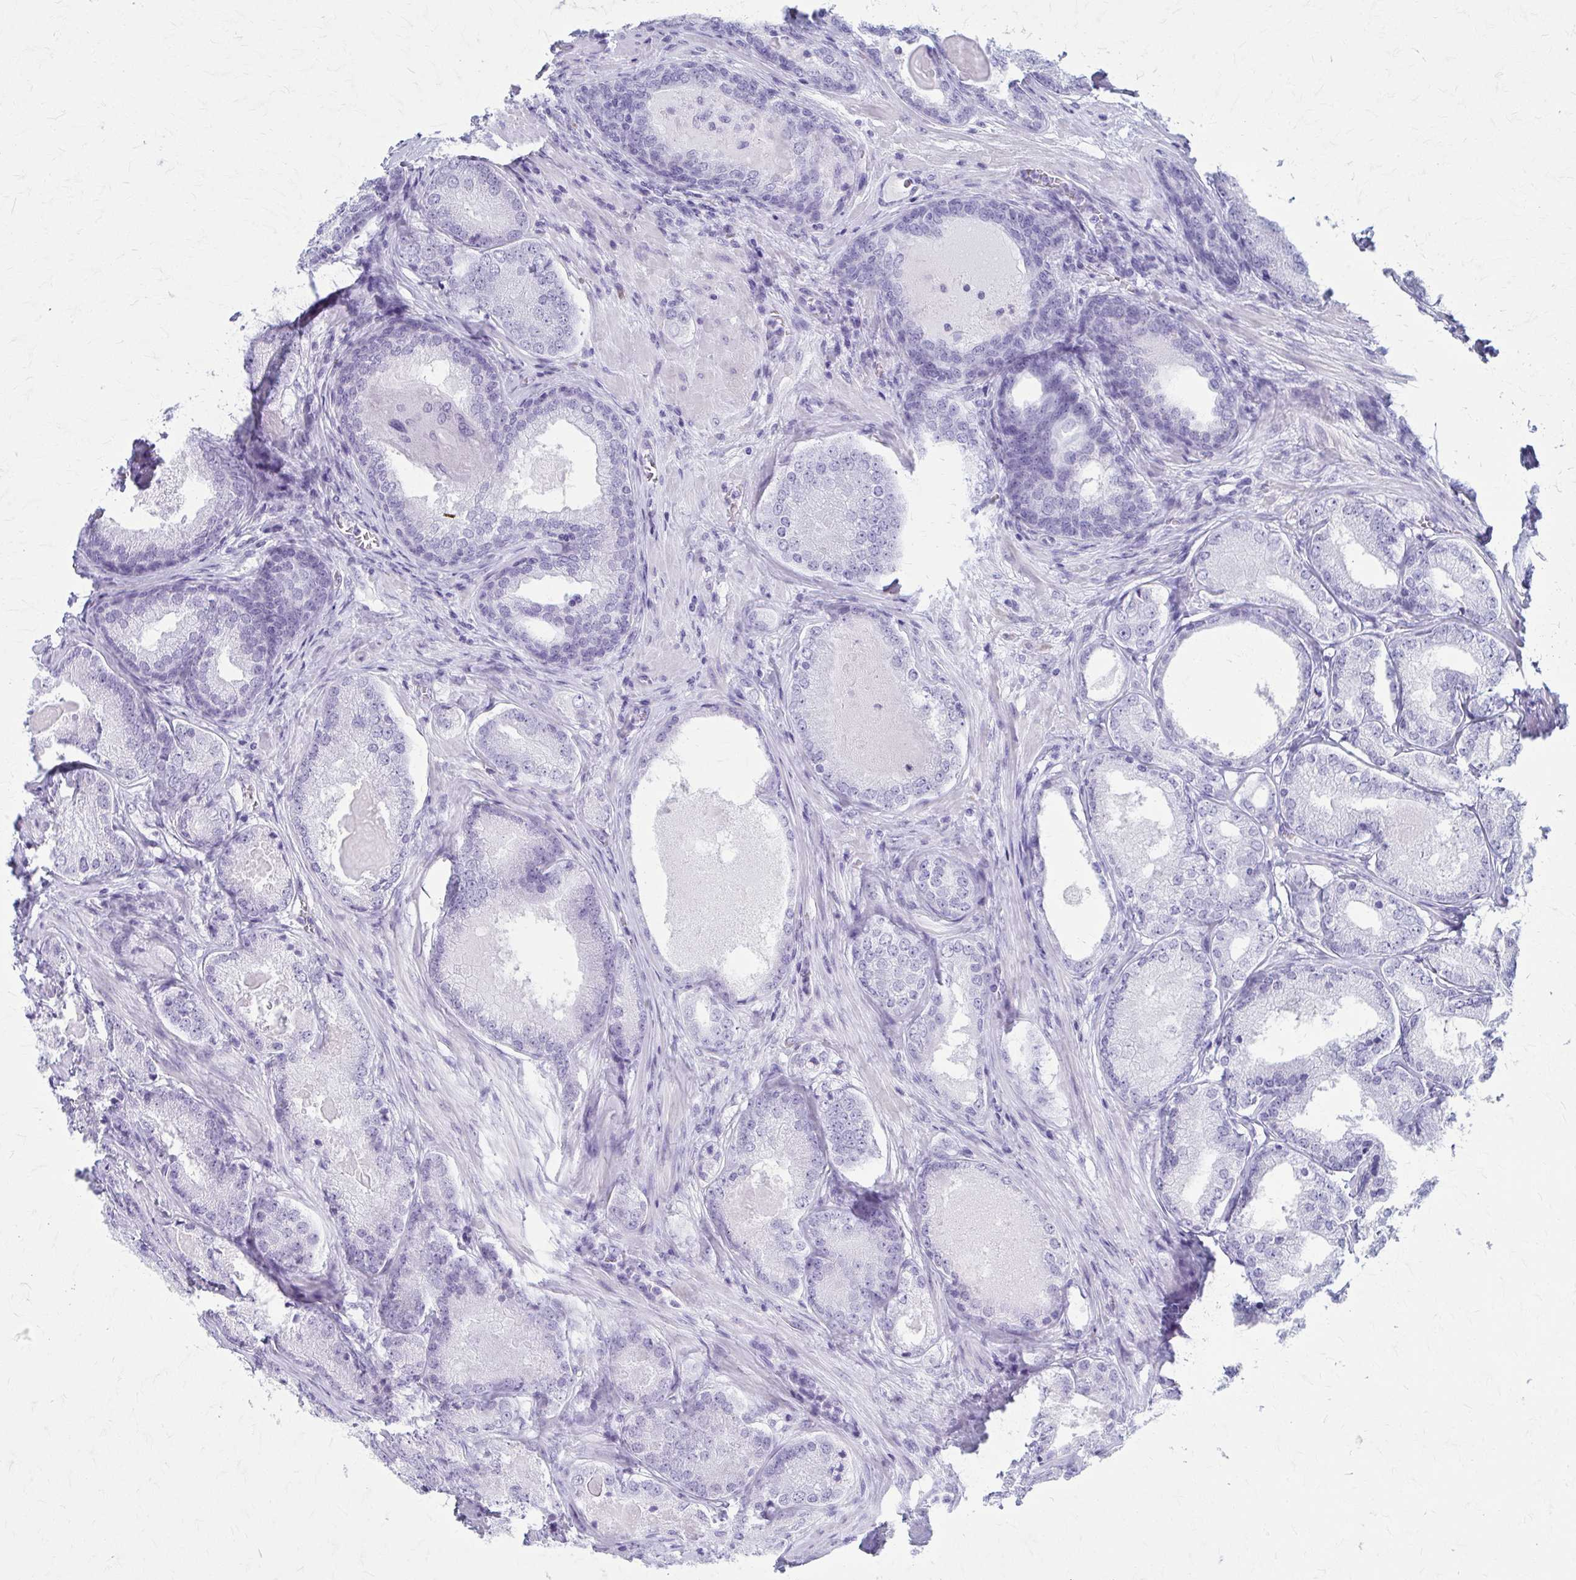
{"staining": {"intensity": "negative", "quantity": "none", "location": "none"}, "tissue": "prostate cancer", "cell_type": "Tumor cells", "image_type": "cancer", "snomed": [{"axis": "morphology", "description": "Adenocarcinoma, NOS"}, {"axis": "morphology", "description": "Adenocarcinoma, Low grade"}, {"axis": "topography", "description": "Prostate"}], "caption": "Image shows no protein positivity in tumor cells of prostate adenocarcinoma tissue.", "gene": "CELF5", "patient": {"sex": "male", "age": 68}}